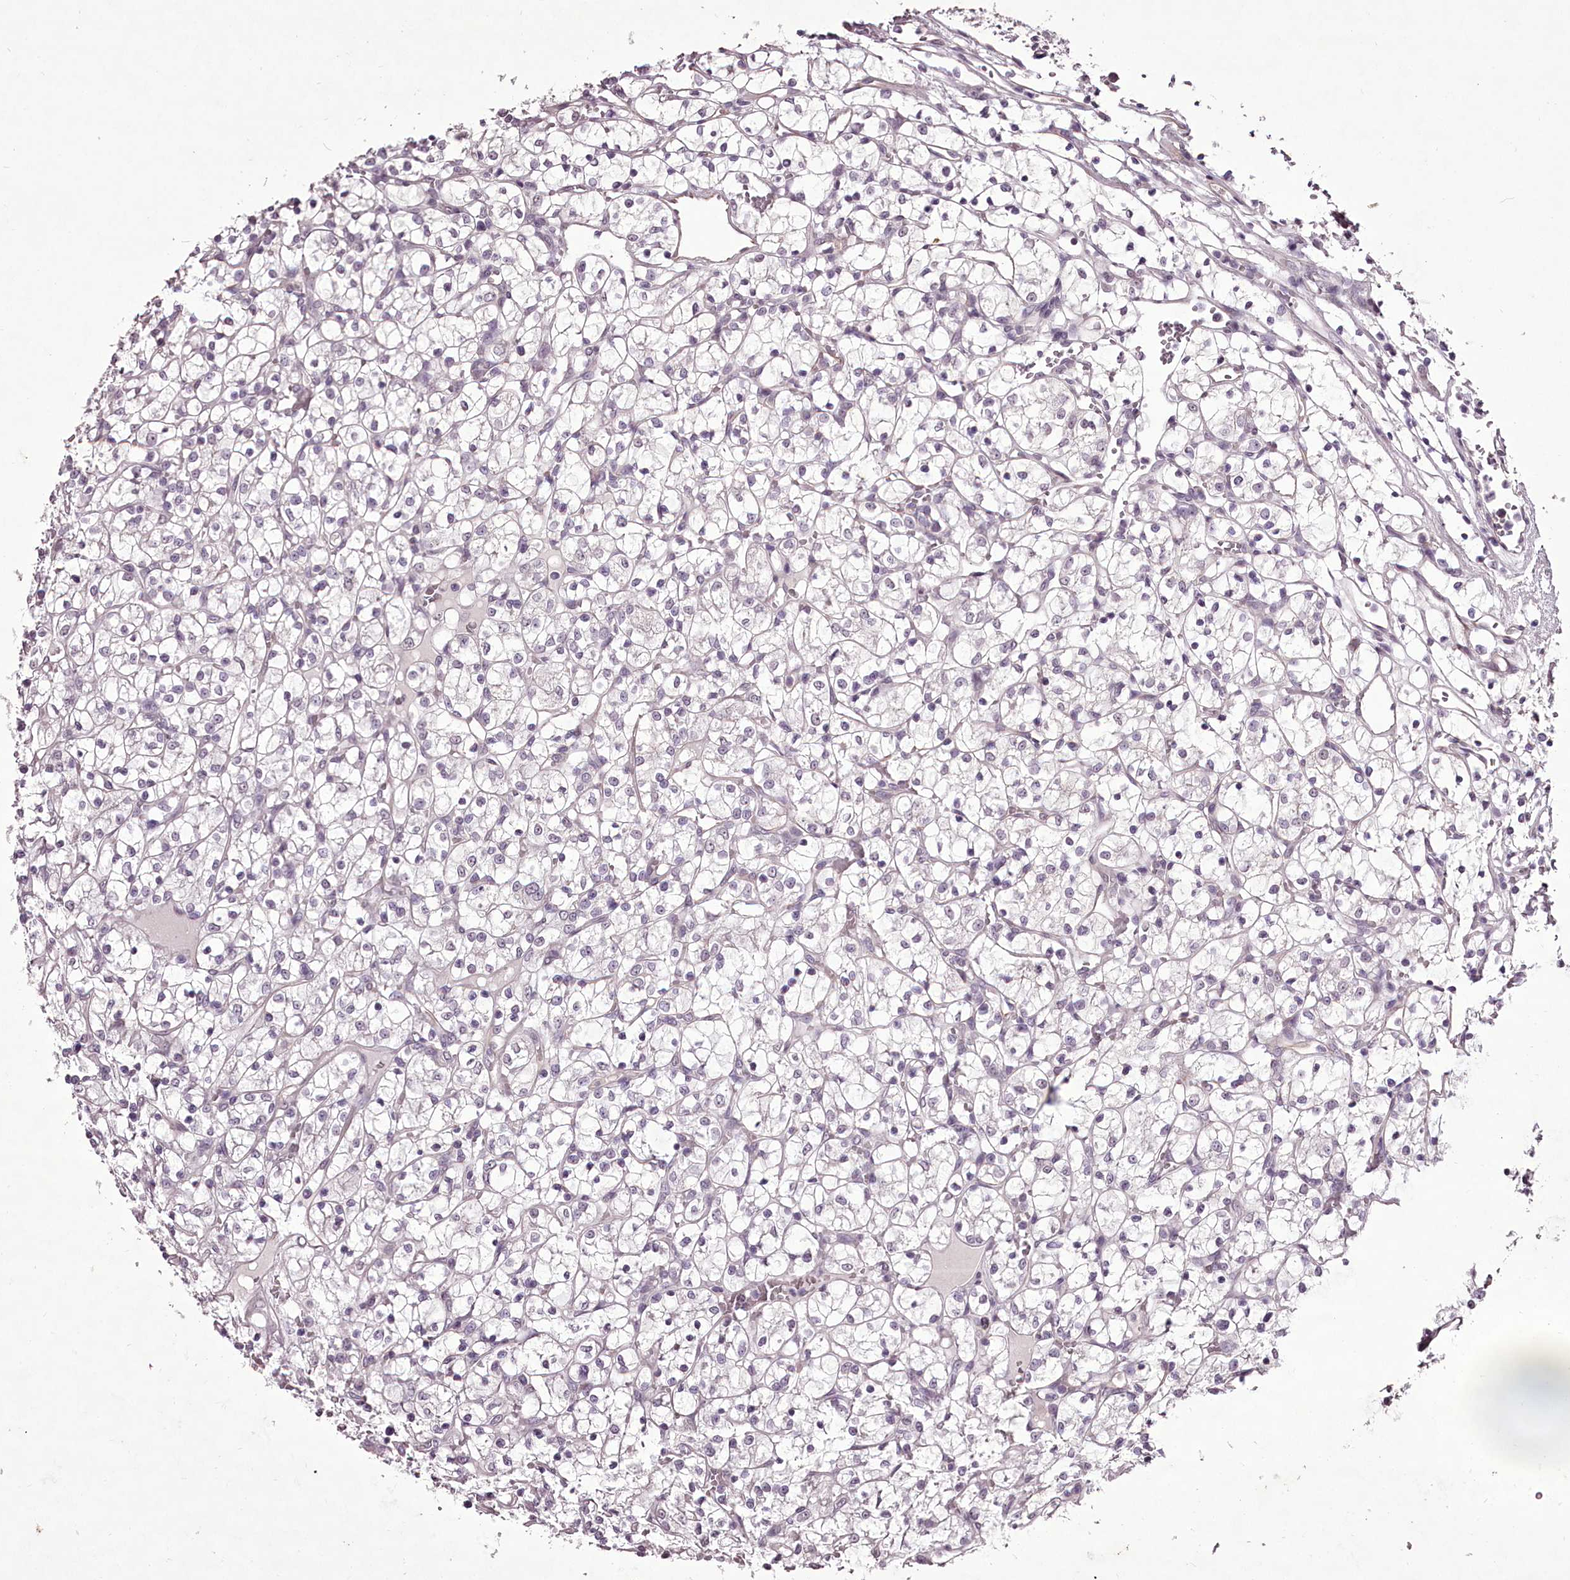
{"staining": {"intensity": "negative", "quantity": "none", "location": "none"}, "tissue": "renal cancer", "cell_type": "Tumor cells", "image_type": "cancer", "snomed": [{"axis": "morphology", "description": "Adenocarcinoma, NOS"}, {"axis": "topography", "description": "Kidney"}], "caption": "DAB immunohistochemical staining of human renal cancer (adenocarcinoma) reveals no significant expression in tumor cells. The staining was performed using DAB (3,3'-diaminobenzidine) to visualize the protein expression in brown, while the nuclei were stained in blue with hematoxylin (Magnification: 20x).", "gene": "C1orf56", "patient": {"sex": "female", "age": 69}}